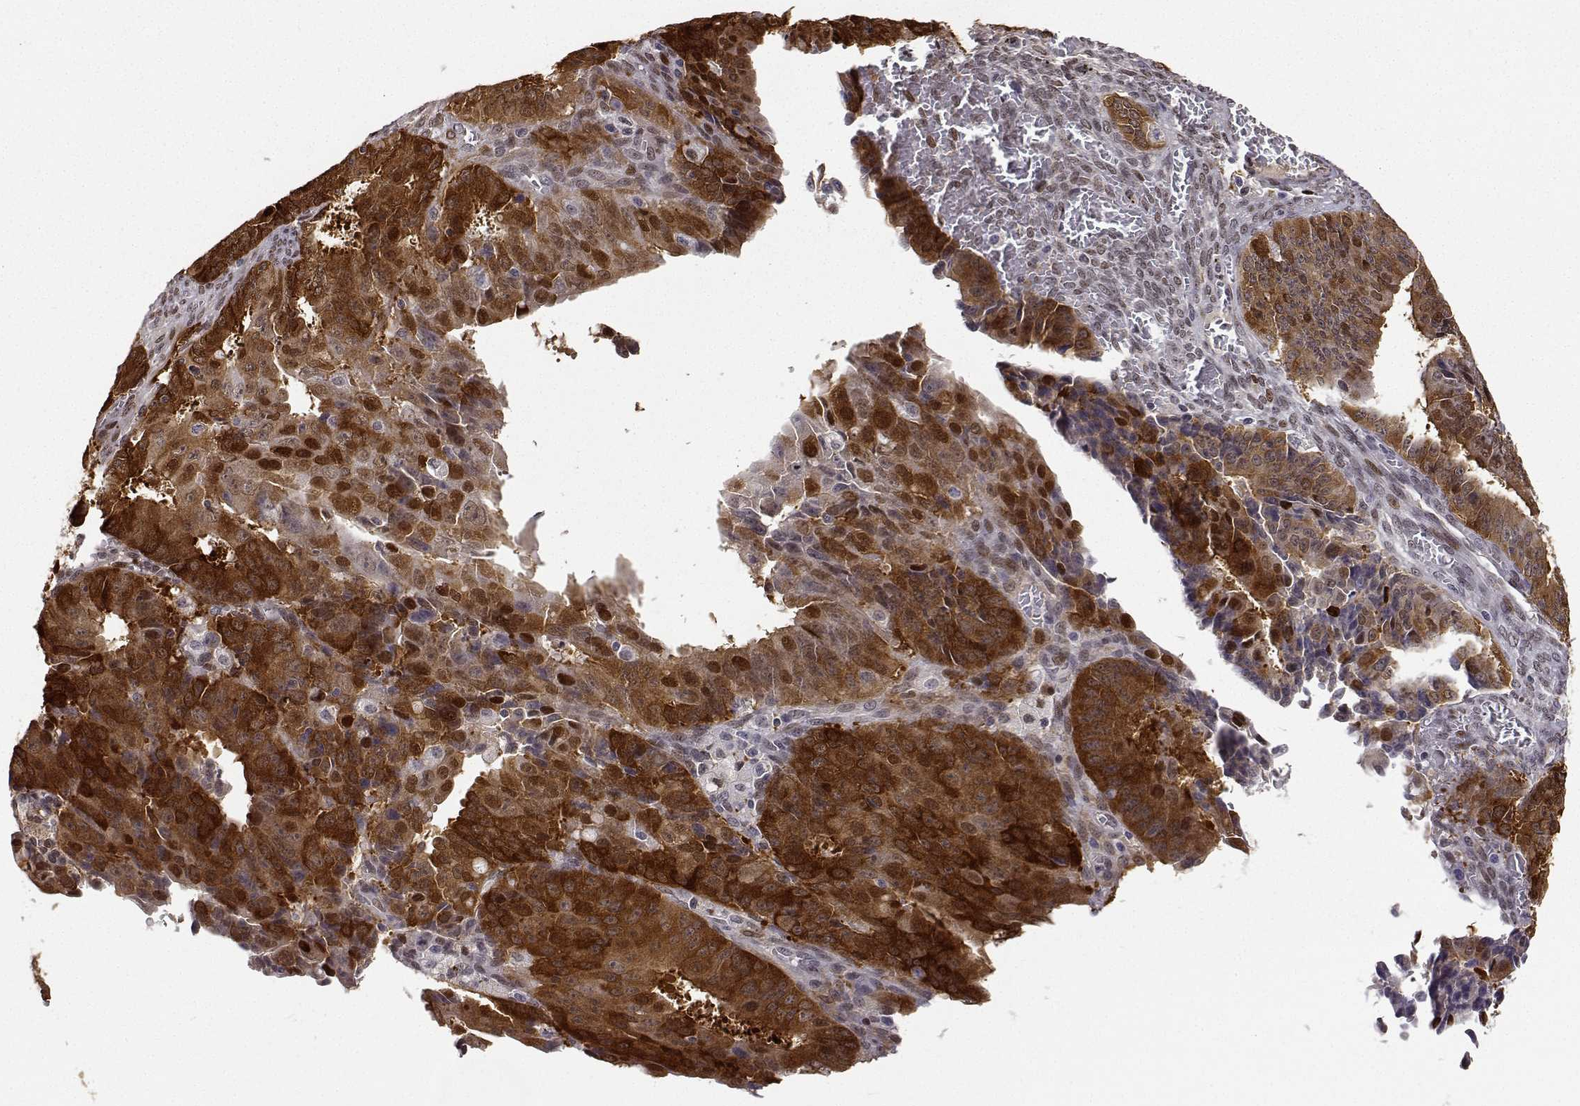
{"staining": {"intensity": "moderate", "quantity": ">75%", "location": "cytoplasmic/membranous,nuclear"}, "tissue": "ovarian cancer", "cell_type": "Tumor cells", "image_type": "cancer", "snomed": [{"axis": "morphology", "description": "Carcinoma, endometroid"}, {"axis": "topography", "description": "Ovary"}], "caption": "Human ovarian endometroid carcinoma stained with a protein marker demonstrates moderate staining in tumor cells.", "gene": "PHGDH", "patient": {"sex": "female", "age": 42}}